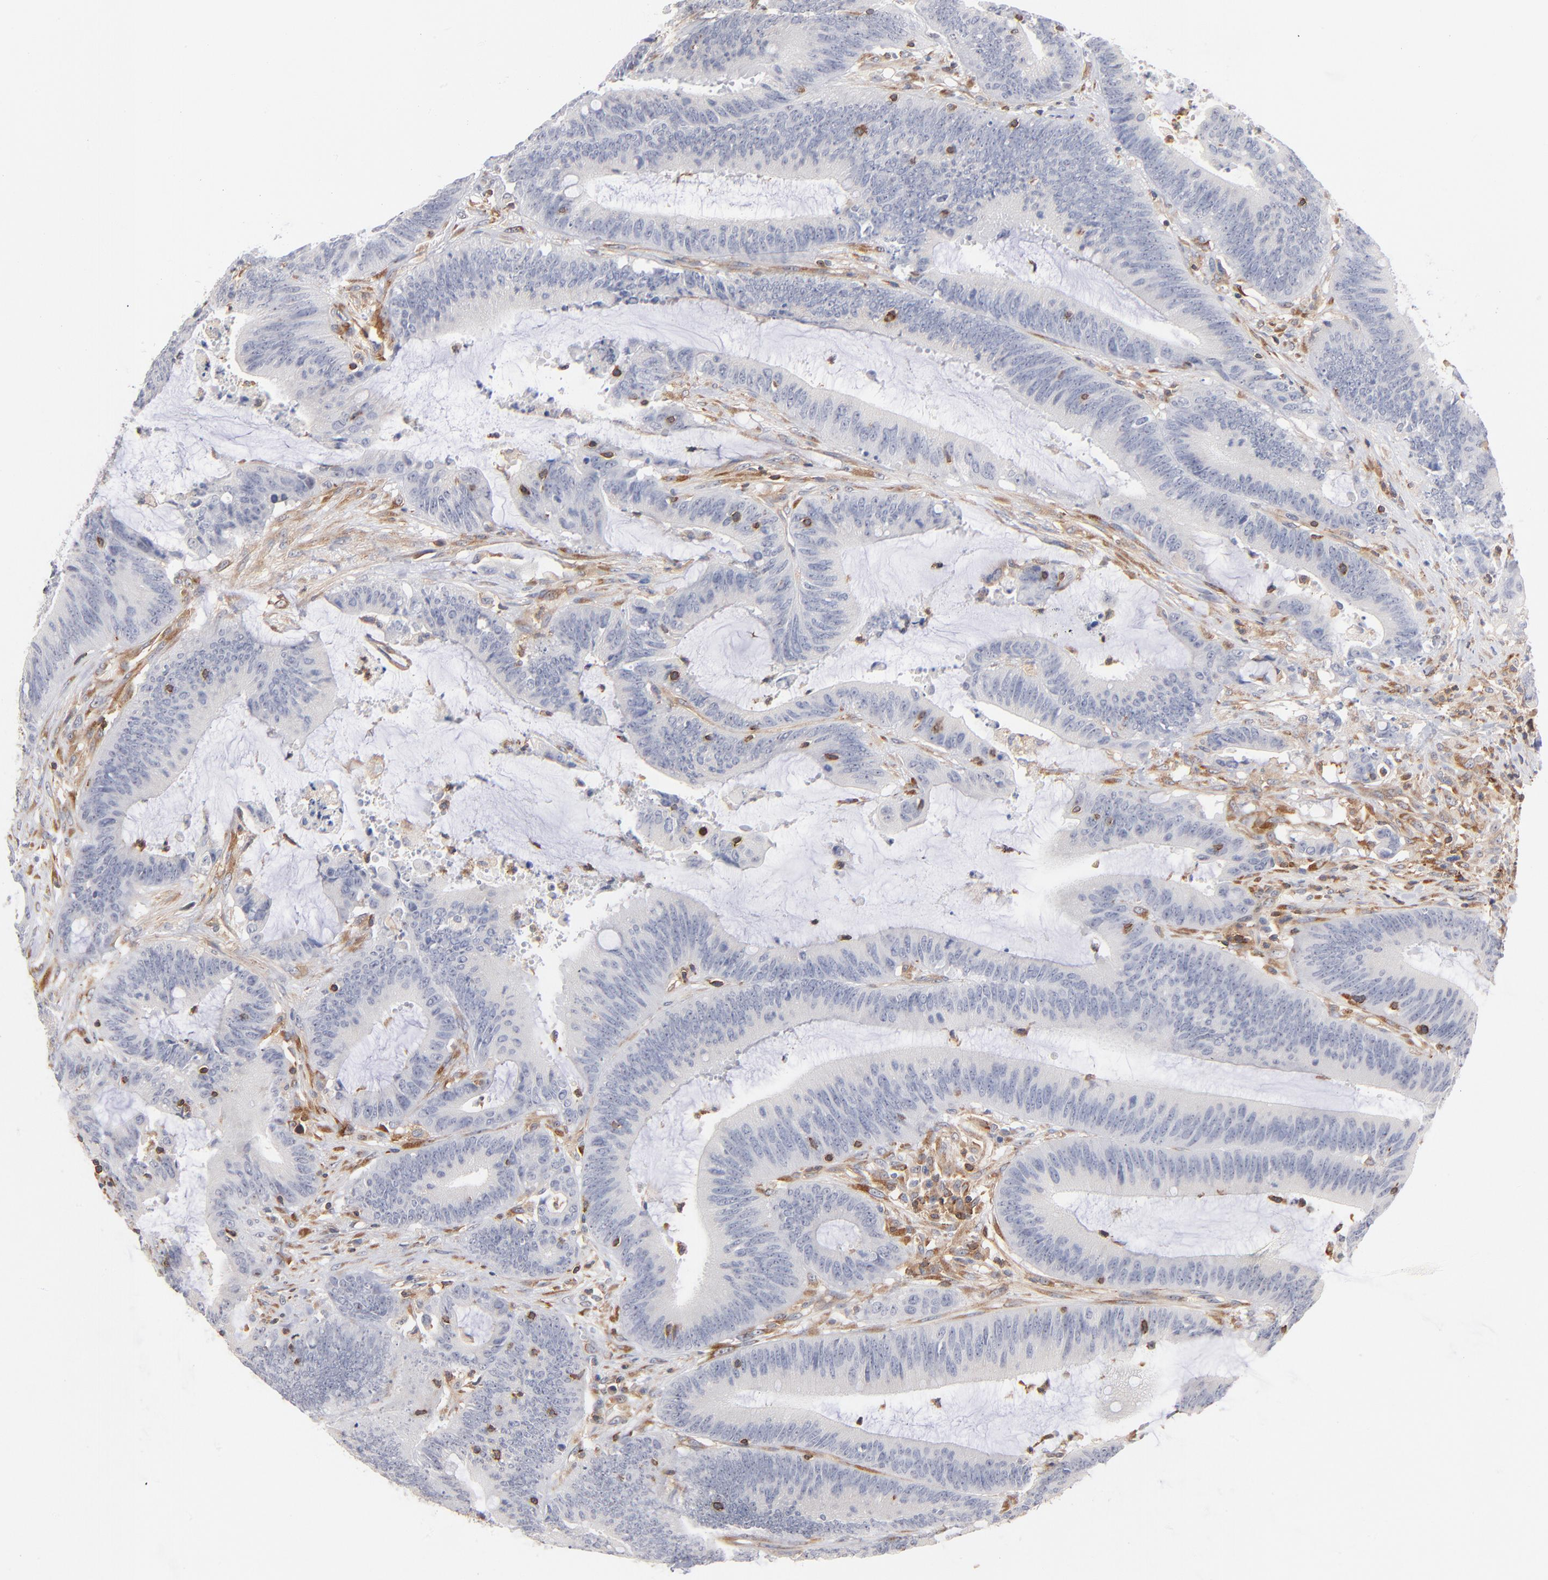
{"staining": {"intensity": "negative", "quantity": "none", "location": "none"}, "tissue": "colorectal cancer", "cell_type": "Tumor cells", "image_type": "cancer", "snomed": [{"axis": "morphology", "description": "Adenocarcinoma, NOS"}, {"axis": "topography", "description": "Rectum"}], "caption": "This is an IHC image of human colorectal cancer (adenocarcinoma). There is no expression in tumor cells.", "gene": "WIPF1", "patient": {"sex": "female", "age": 66}}